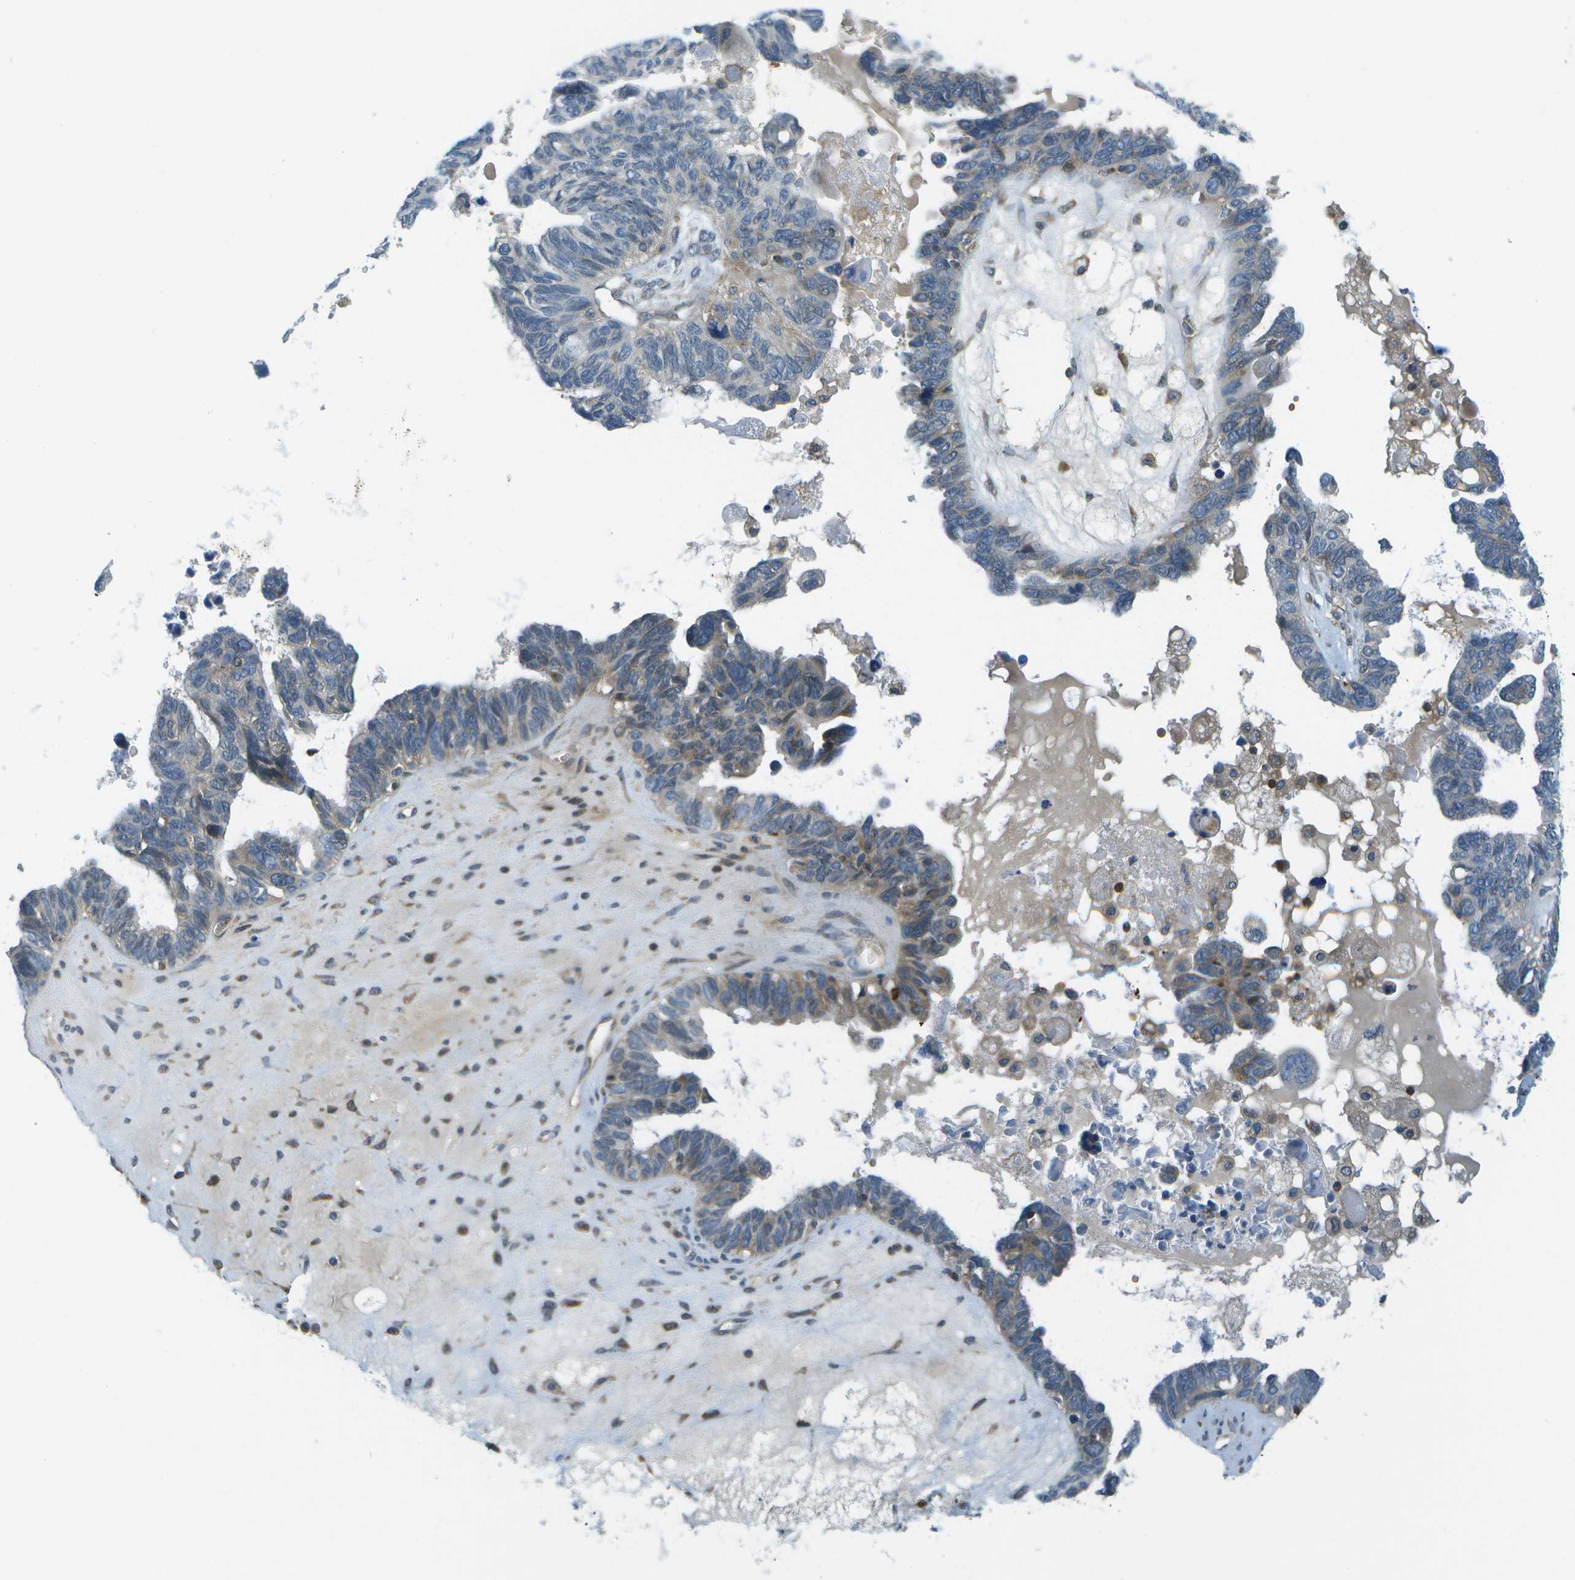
{"staining": {"intensity": "weak", "quantity": "25%-75%", "location": "cytoplasmic/membranous"}, "tissue": "ovarian cancer", "cell_type": "Tumor cells", "image_type": "cancer", "snomed": [{"axis": "morphology", "description": "Cystadenocarcinoma, serous, NOS"}, {"axis": "topography", "description": "Ovary"}], "caption": "This image displays immunohistochemistry staining of ovarian serous cystadenocarcinoma, with low weak cytoplasmic/membranous staining in approximately 25%-75% of tumor cells.", "gene": "CTIF", "patient": {"sex": "female", "age": 79}}